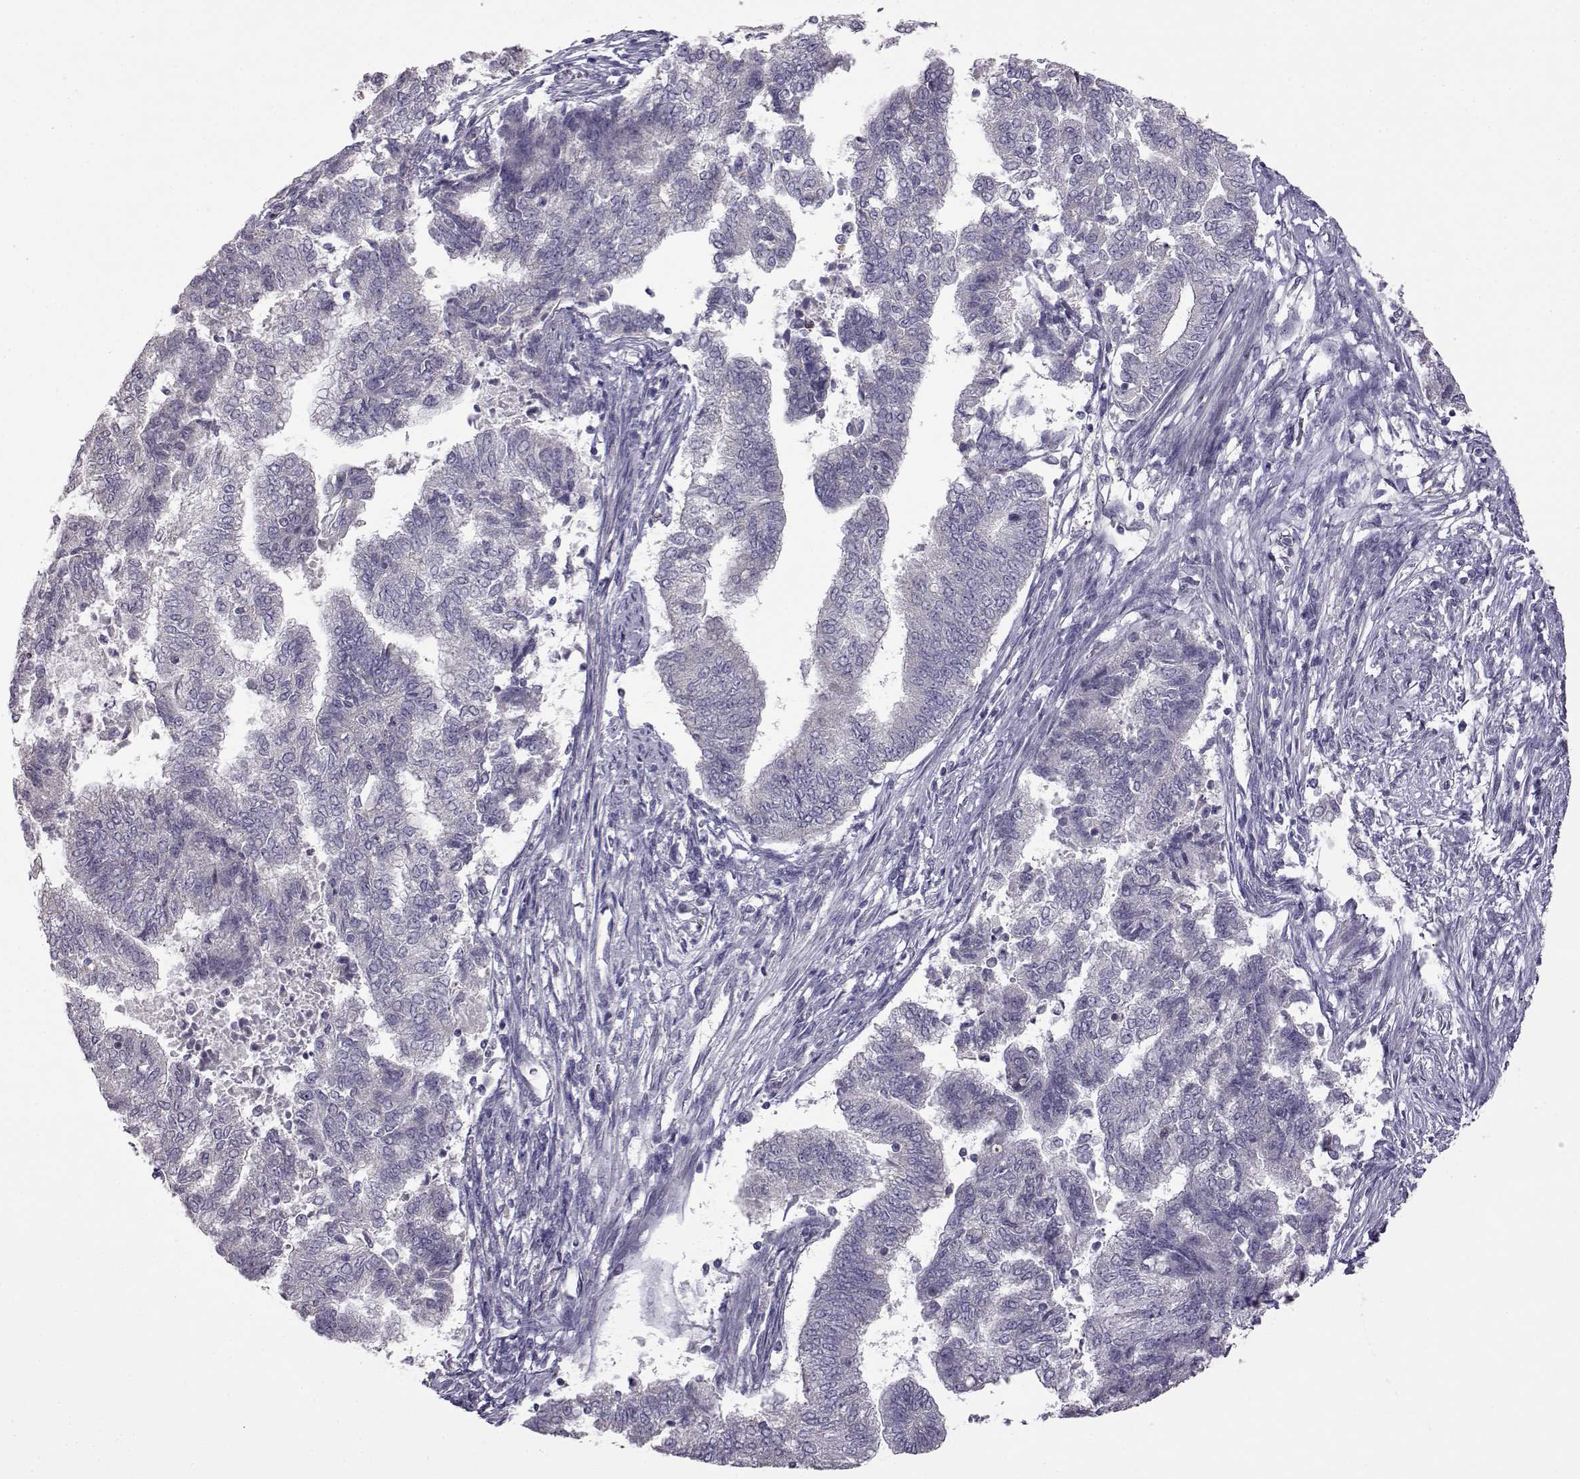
{"staining": {"intensity": "negative", "quantity": "none", "location": "none"}, "tissue": "endometrial cancer", "cell_type": "Tumor cells", "image_type": "cancer", "snomed": [{"axis": "morphology", "description": "Adenocarcinoma, NOS"}, {"axis": "topography", "description": "Endometrium"}], "caption": "A high-resolution photomicrograph shows IHC staining of adenocarcinoma (endometrial), which exhibits no significant staining in tumor cells.", "gene": "VGF", "patient": {"sex": "female", "age": 65}}